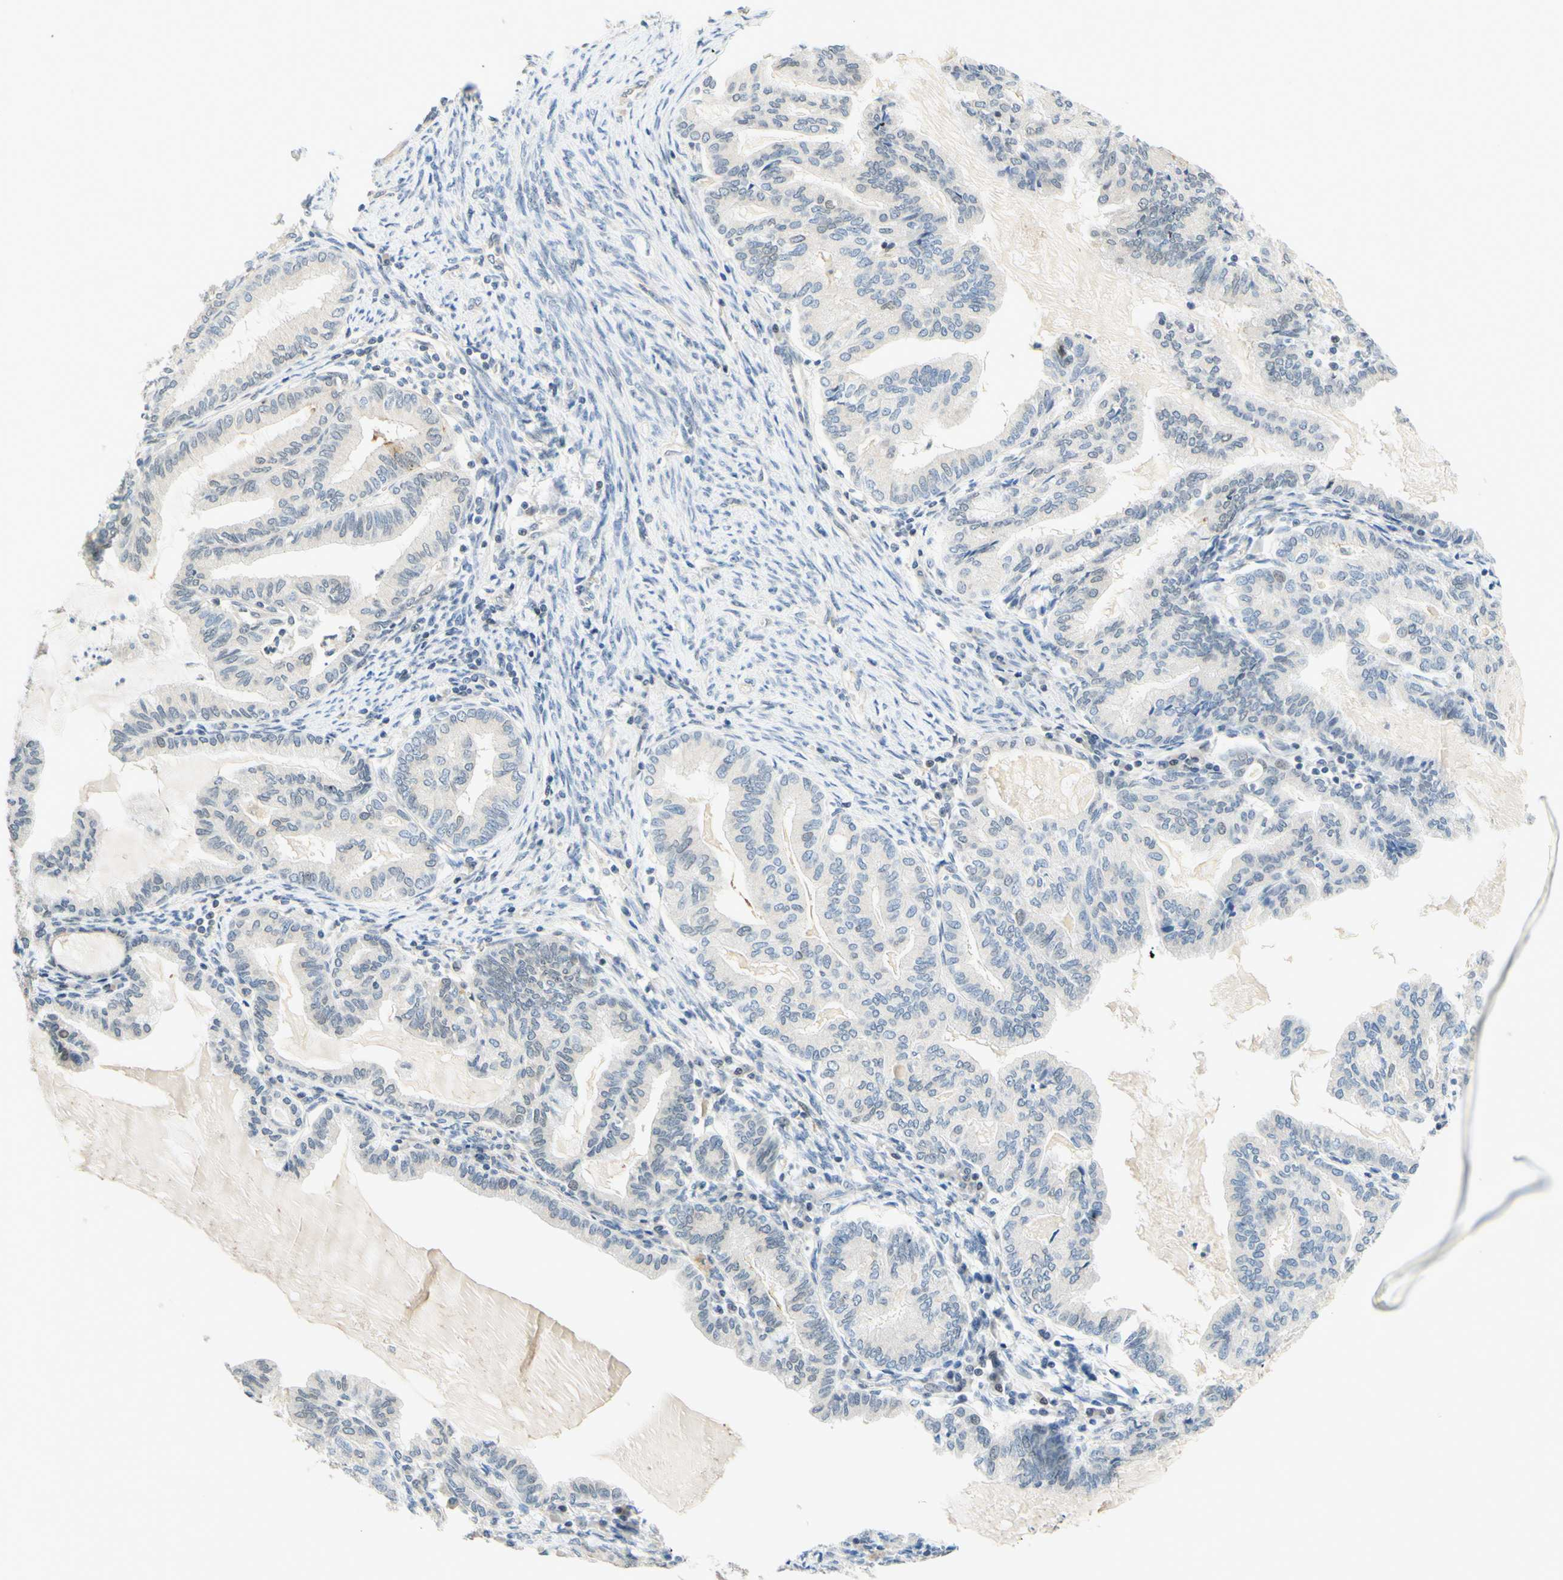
{"staining": {"intensity": "negative", "quantity": "none", "location": "none"}, "tissue": "endometrial cancer", "cell_type": "Tumor cells", "image_type": "cancer", "snomed": [{"axis": "morphology", "description": "Adenocarcinoma, NOS"}, {"axis": "topography", "description": "Endometrium"}], "caption": "This is an immunohistochemistry micrograph of human adenocarcinoma (endometrial). There is no positivity in tumor cells.", "gene": "C2CD2L", "patient": {"sex": "female", "age": 86}}